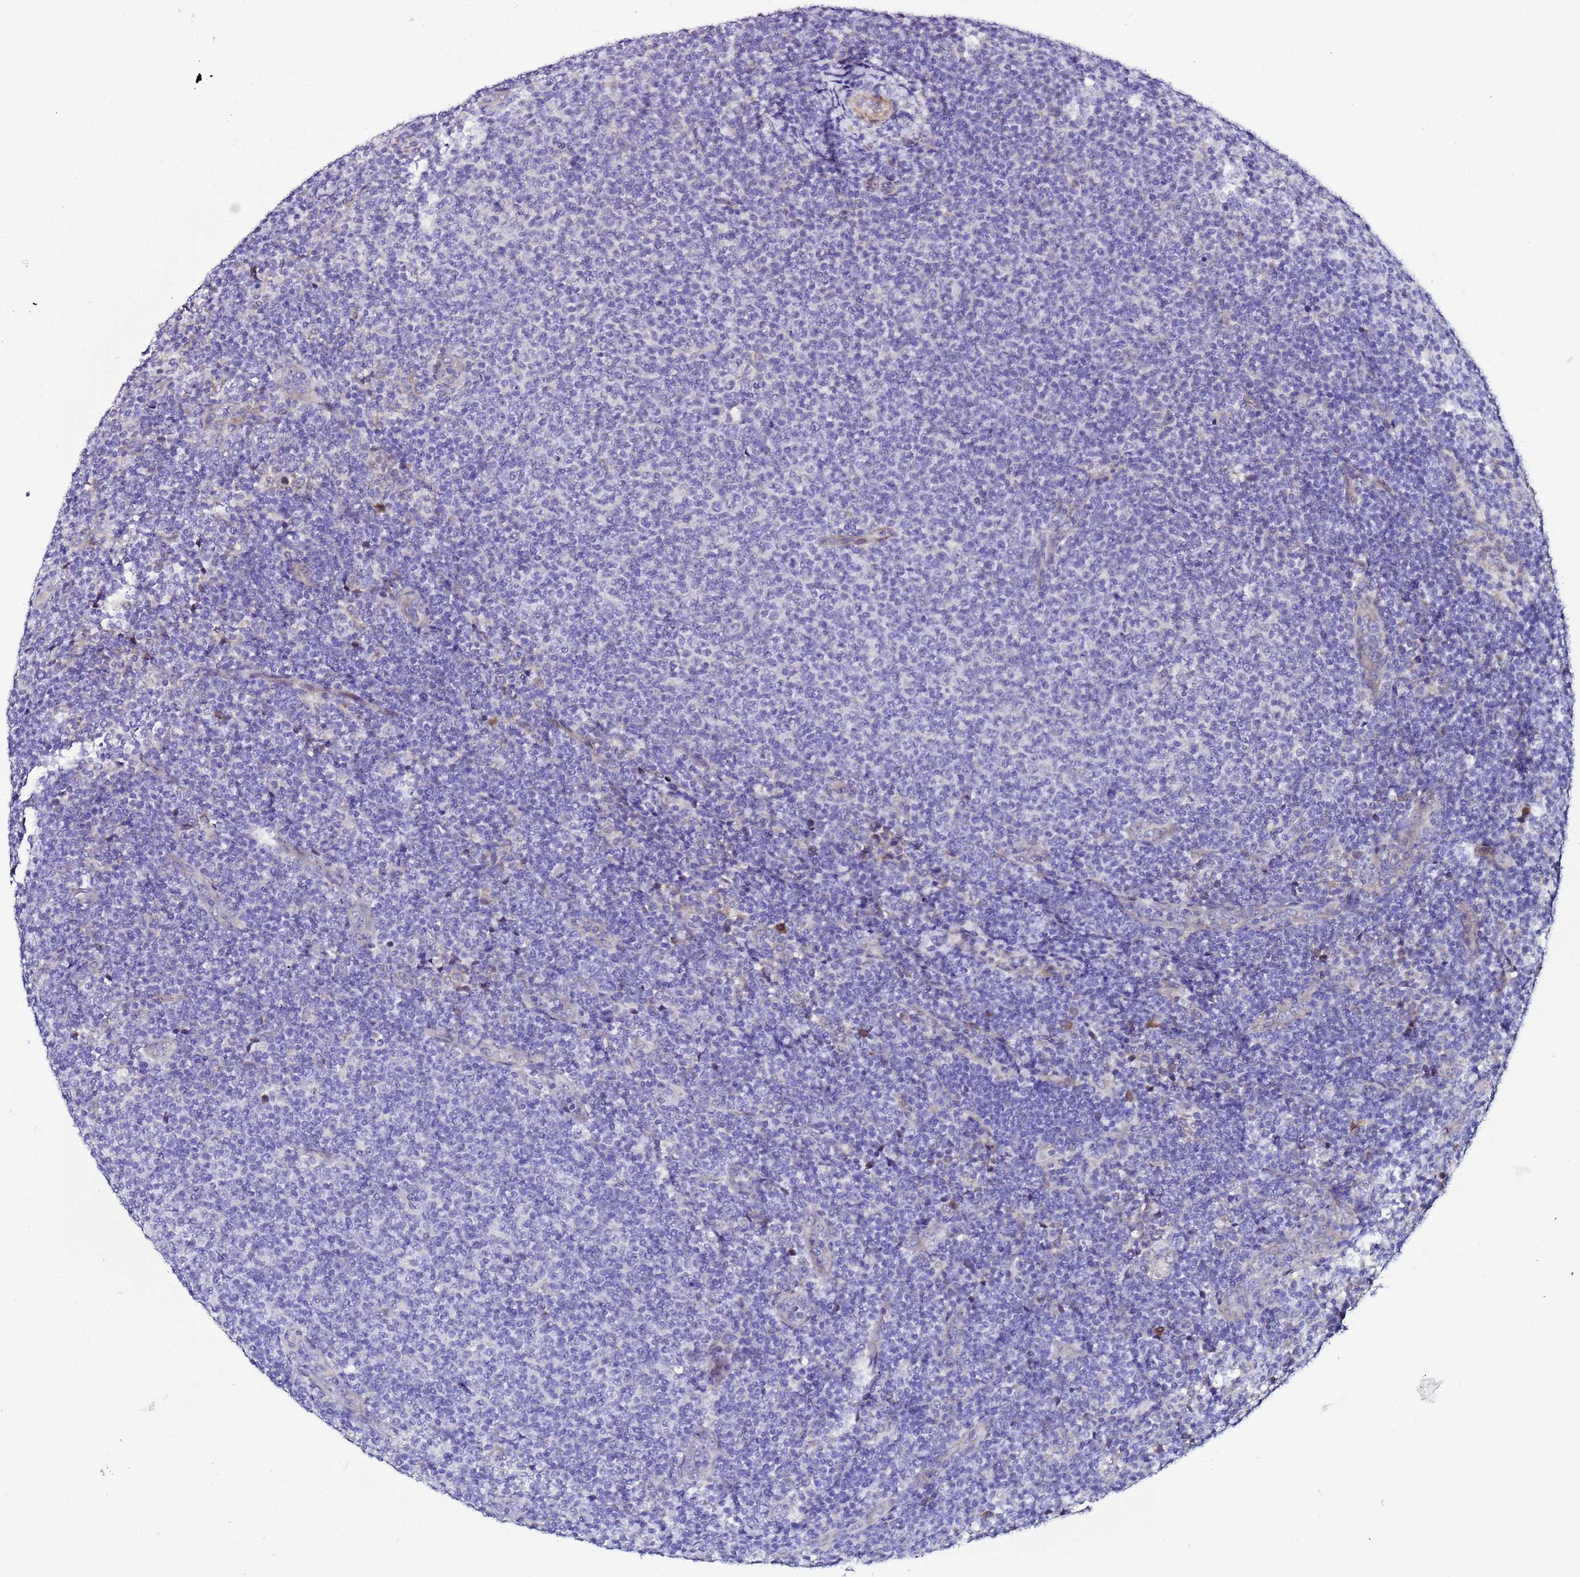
{"staining": {"intensity": "negative", "quantity": "none", "location": "none"}, "tissue": "lymphoma", "cell_type": "Tumor cells", "image_type": "cancer", "snomed": [{"axis": "morphology", "description": "Malignant lymphoma, non-Hodgkin's type, Low grade"}, {"axis": "topography", "description": "Lymph node"}], "caption": "This is an immunohistochemistry histopathology image of low-grade malignant lymphoma, non-Hodgkin's type. There is no positivity in tumor cells.", "gene": "JRKL", "patient": {"sex": "male", "age": 66}}